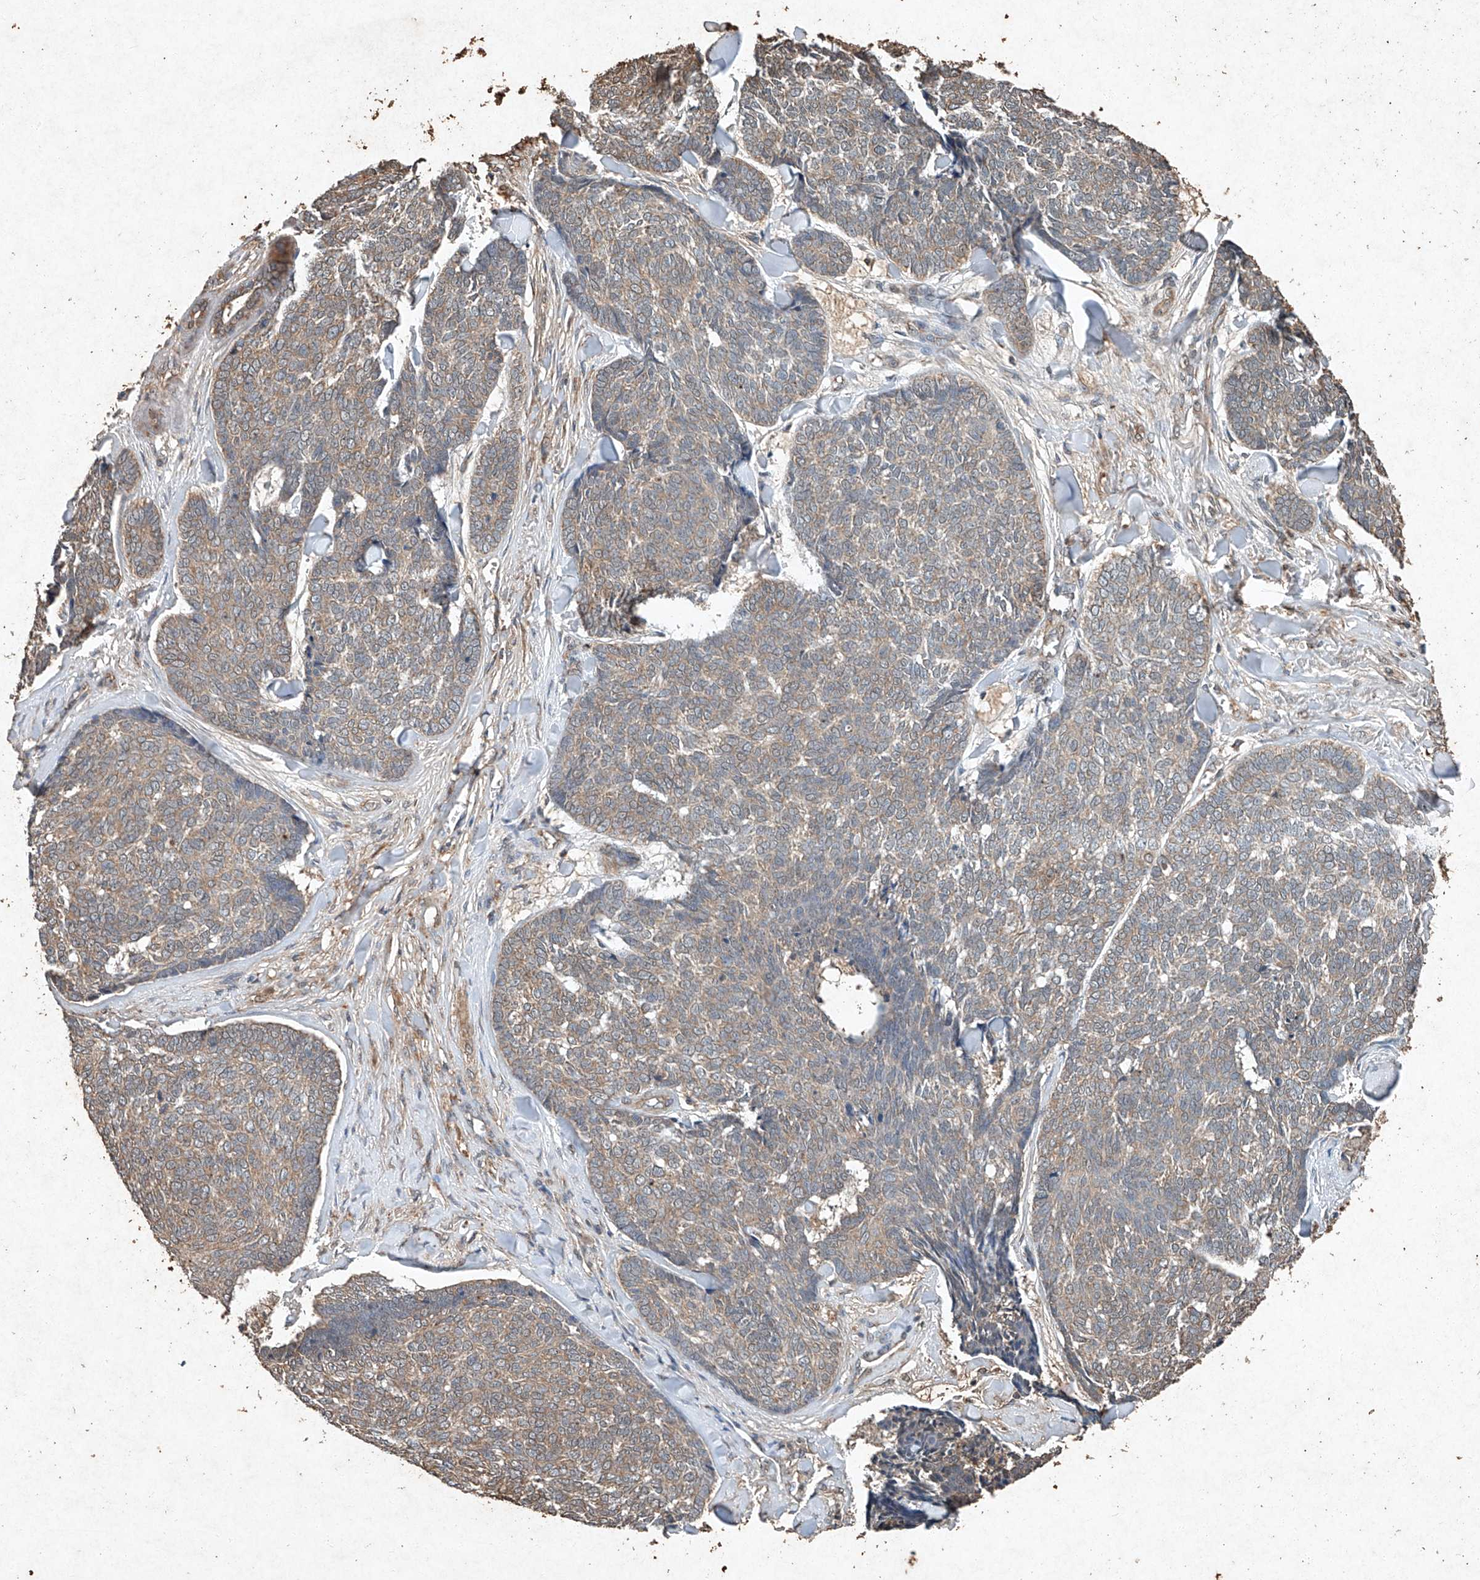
{"staining": {"intensity": "weak", "quantity": ">75%", "location": "cytoplasmic/membranous"}, "tissue": "skin cancer", "cell_type": "Tumor cells", "image_type": "cancer", "snomed": [{"axis": "morphology", "description": "Basal cell carcinoma"}, {"axis": "topography", "description": "Skin"}], "caption": "Tumor cells show low levels of weak cytoplasmic/membranous staining in approximately >75% of cells in human skin cancer (basal cell carcinoma).", "gene": "STK3", "patient": {"sex": "male", "age": 84}}